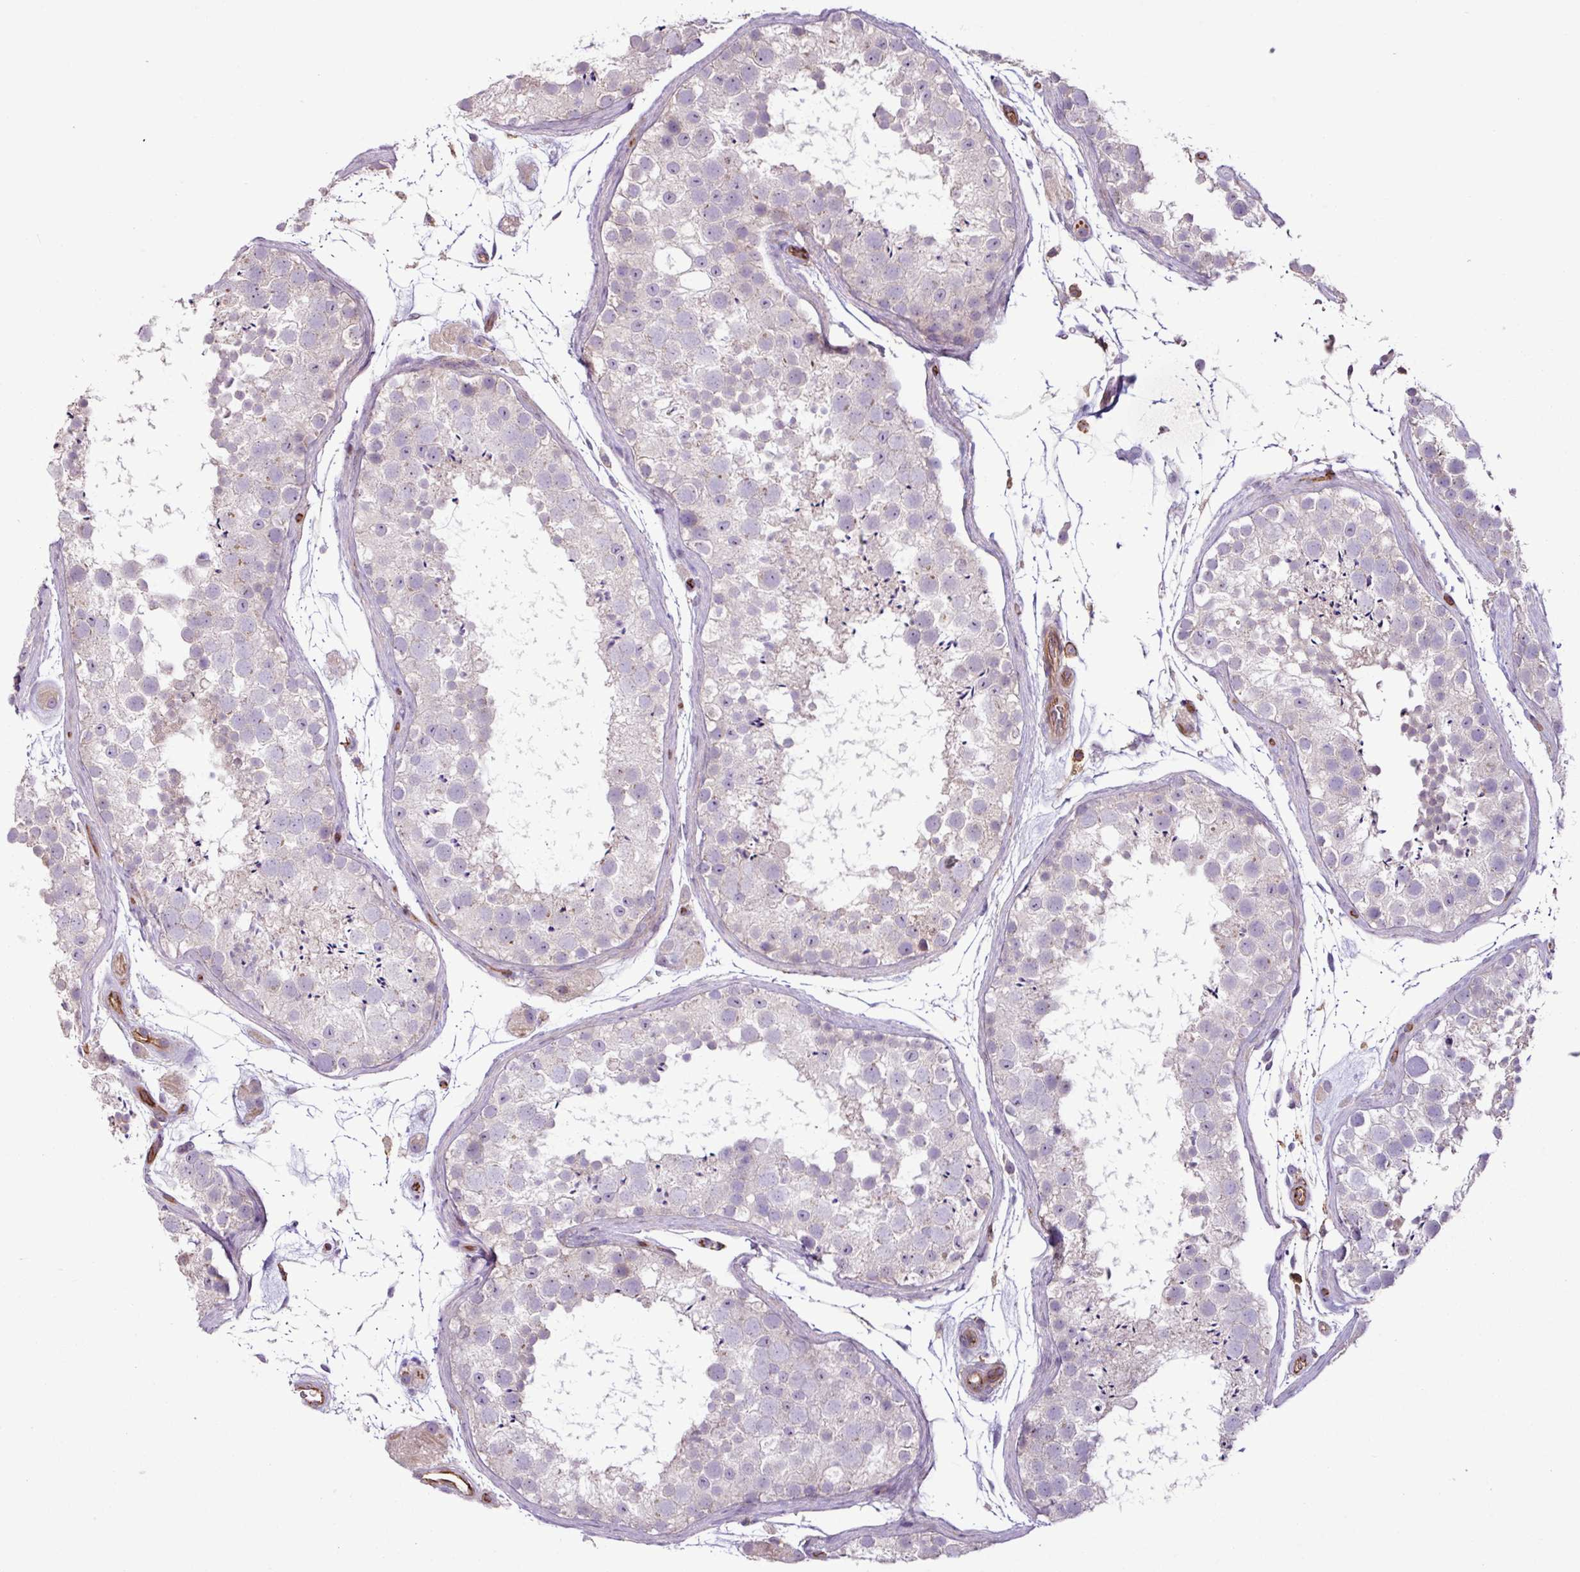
{"staining": {"intensity": "negative", "quantity": "none", "location": "none"}, "tissue": "testis", "cell_type": "Cells in seminiferous ducts", "image_type": "normal", "snomed": [{"axis": "morphology", "description": "Normal tissue, NOS"}, {"axis": "topography", "description": "Testis"}], "caption": "Cells in seminiferous ducts are negative for protein expression in normal human testis. (DAB (3,3'-diaminobenzidine) immunohistochemistry visualized using brightfield microscopy, high magnification).", "gene": "ZNF106", "patient": {"sex": "male", "age": 41}}